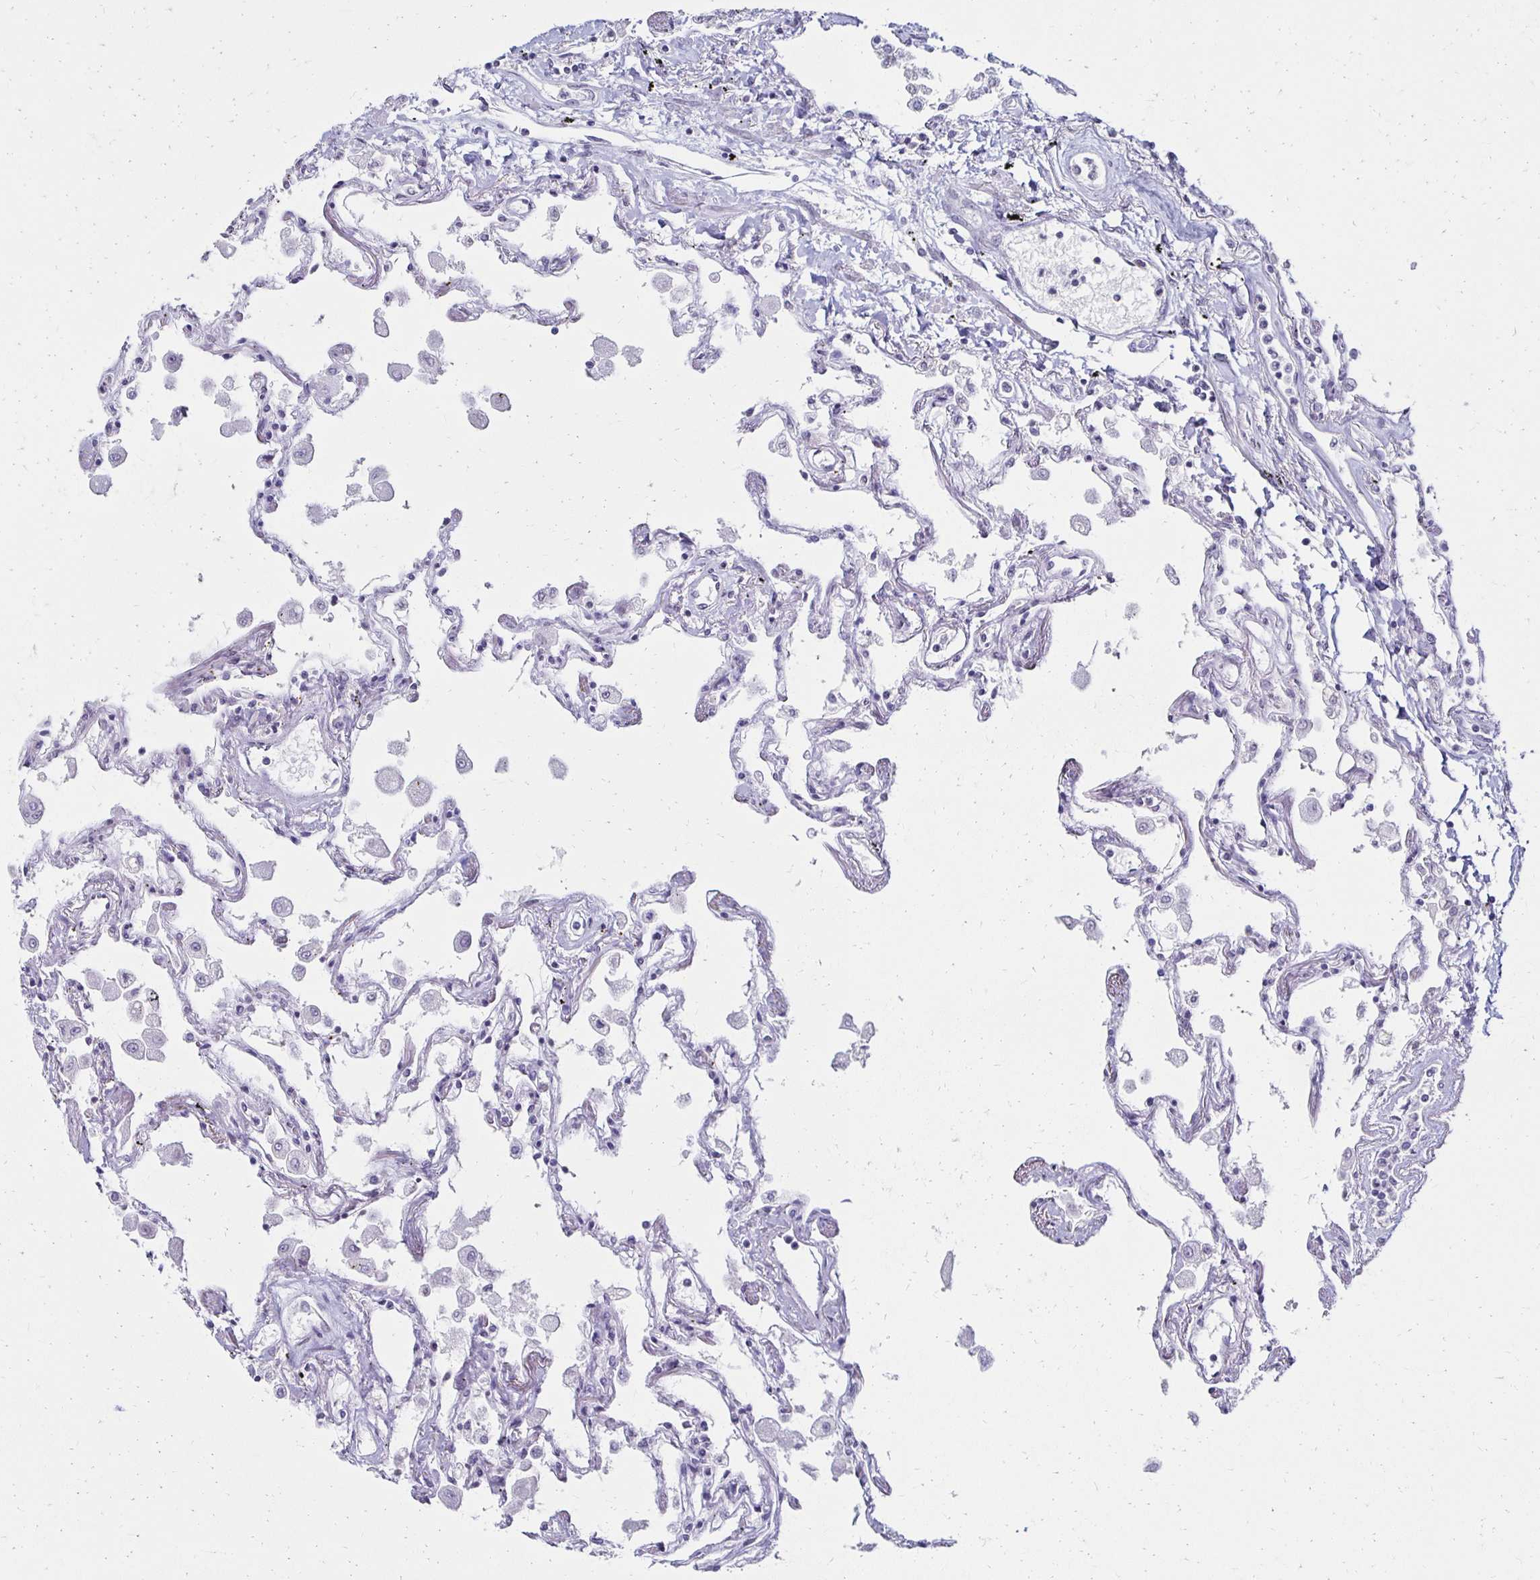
{"staining": {"intensity": "negative", "quantity": "none", "location": "none"}, "tissue": "lung", "cell_type": "Alveolar cells", "image_type": "normal", "snomed": [{"axis": "morphology", "description": "Normal tissue, NOS"}, {"axis": "morphology", "description": "Adenocarcinoma, NOS"}, {"axis": "topography", "description": "Cartilage tissue"}, {"axis": "topography", "description": "Lung"}], "caption": "This is an immunohistochemistry photomicrograph of unremarkable lung. There is no staining in alveolar cells.", "gene": "TOMM34", "patient": {"sex": "female", "age": 67}}